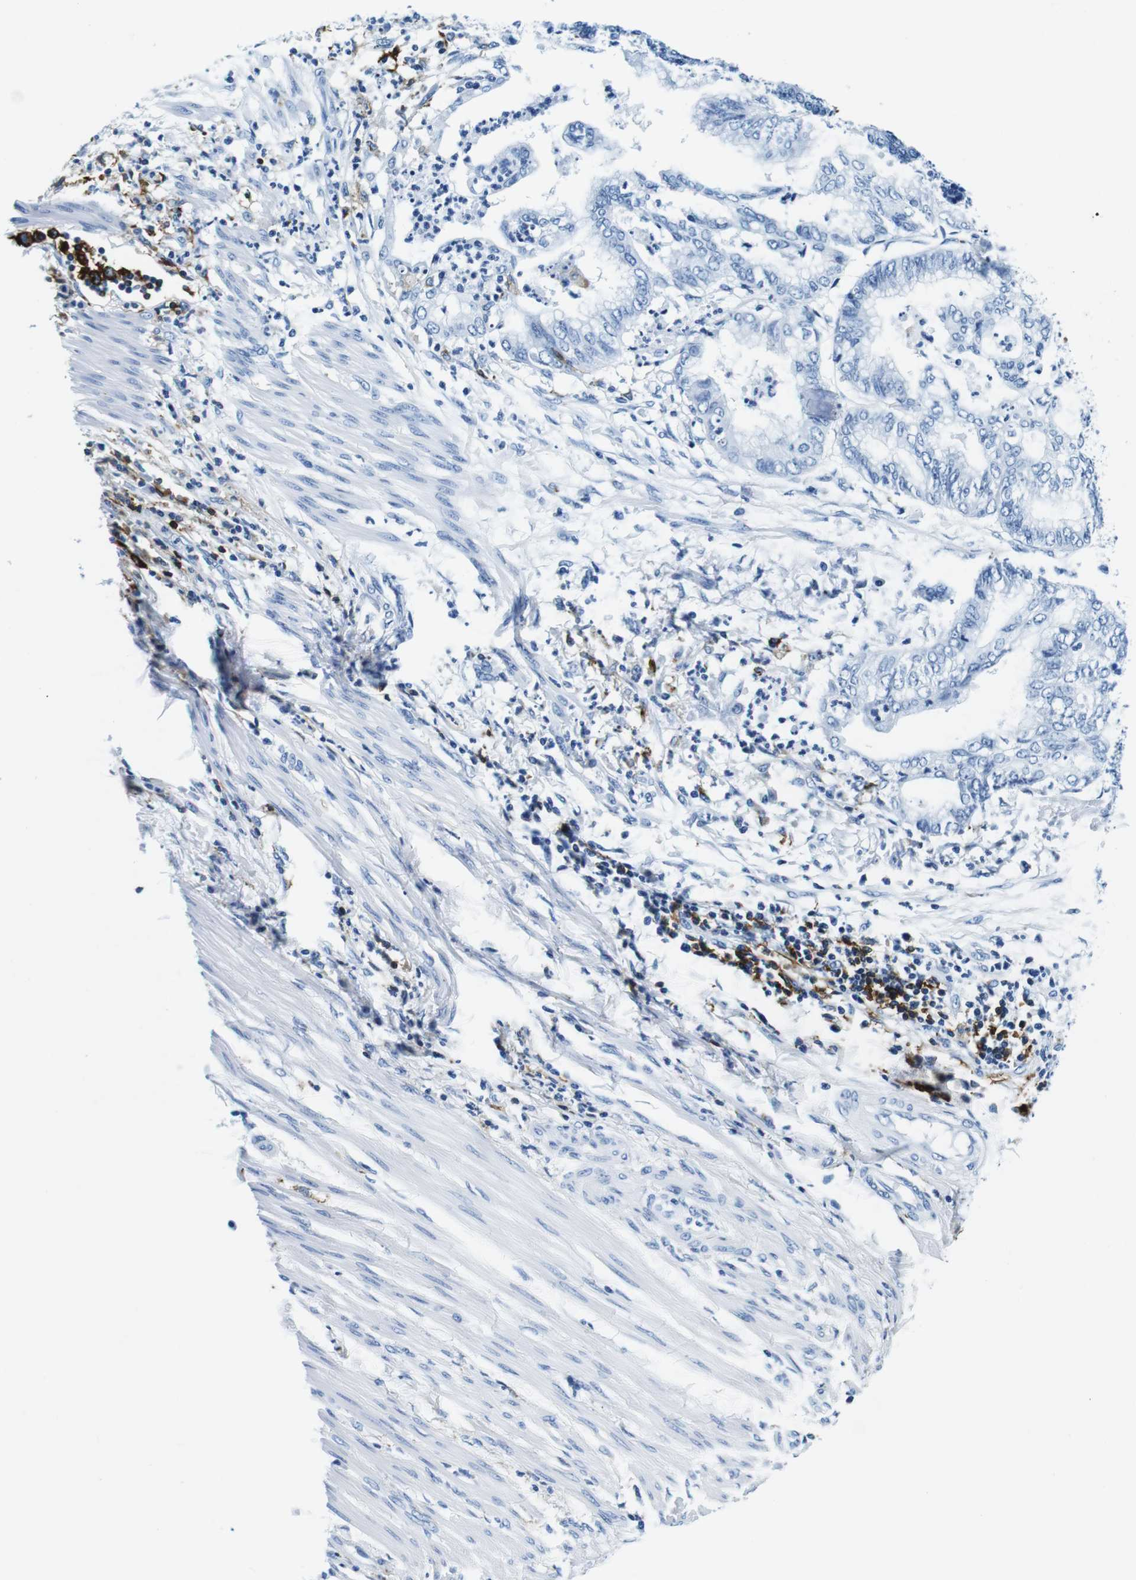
{"staining": {"intensity": "negative", "quantity": "none", "location": "none"}, "tissue": "endometrial cancer", "cell_type": "Tumor cells", "image_type": "cancer", "snomed": [{"axis": "morphology", "description": "Necrosis, NOS"}, {"axis": "morphology", "description": "Adenocarcinoma, NOS"}, {"axis": "topography", "description": "Endometrium"}], "caption": "Protein analysis of endometrial adenocarcinoma shows no significant positivity in tumor cells.", "gene": "HLA-DRB1", "patient": {"sex": "female", "age": 79}}